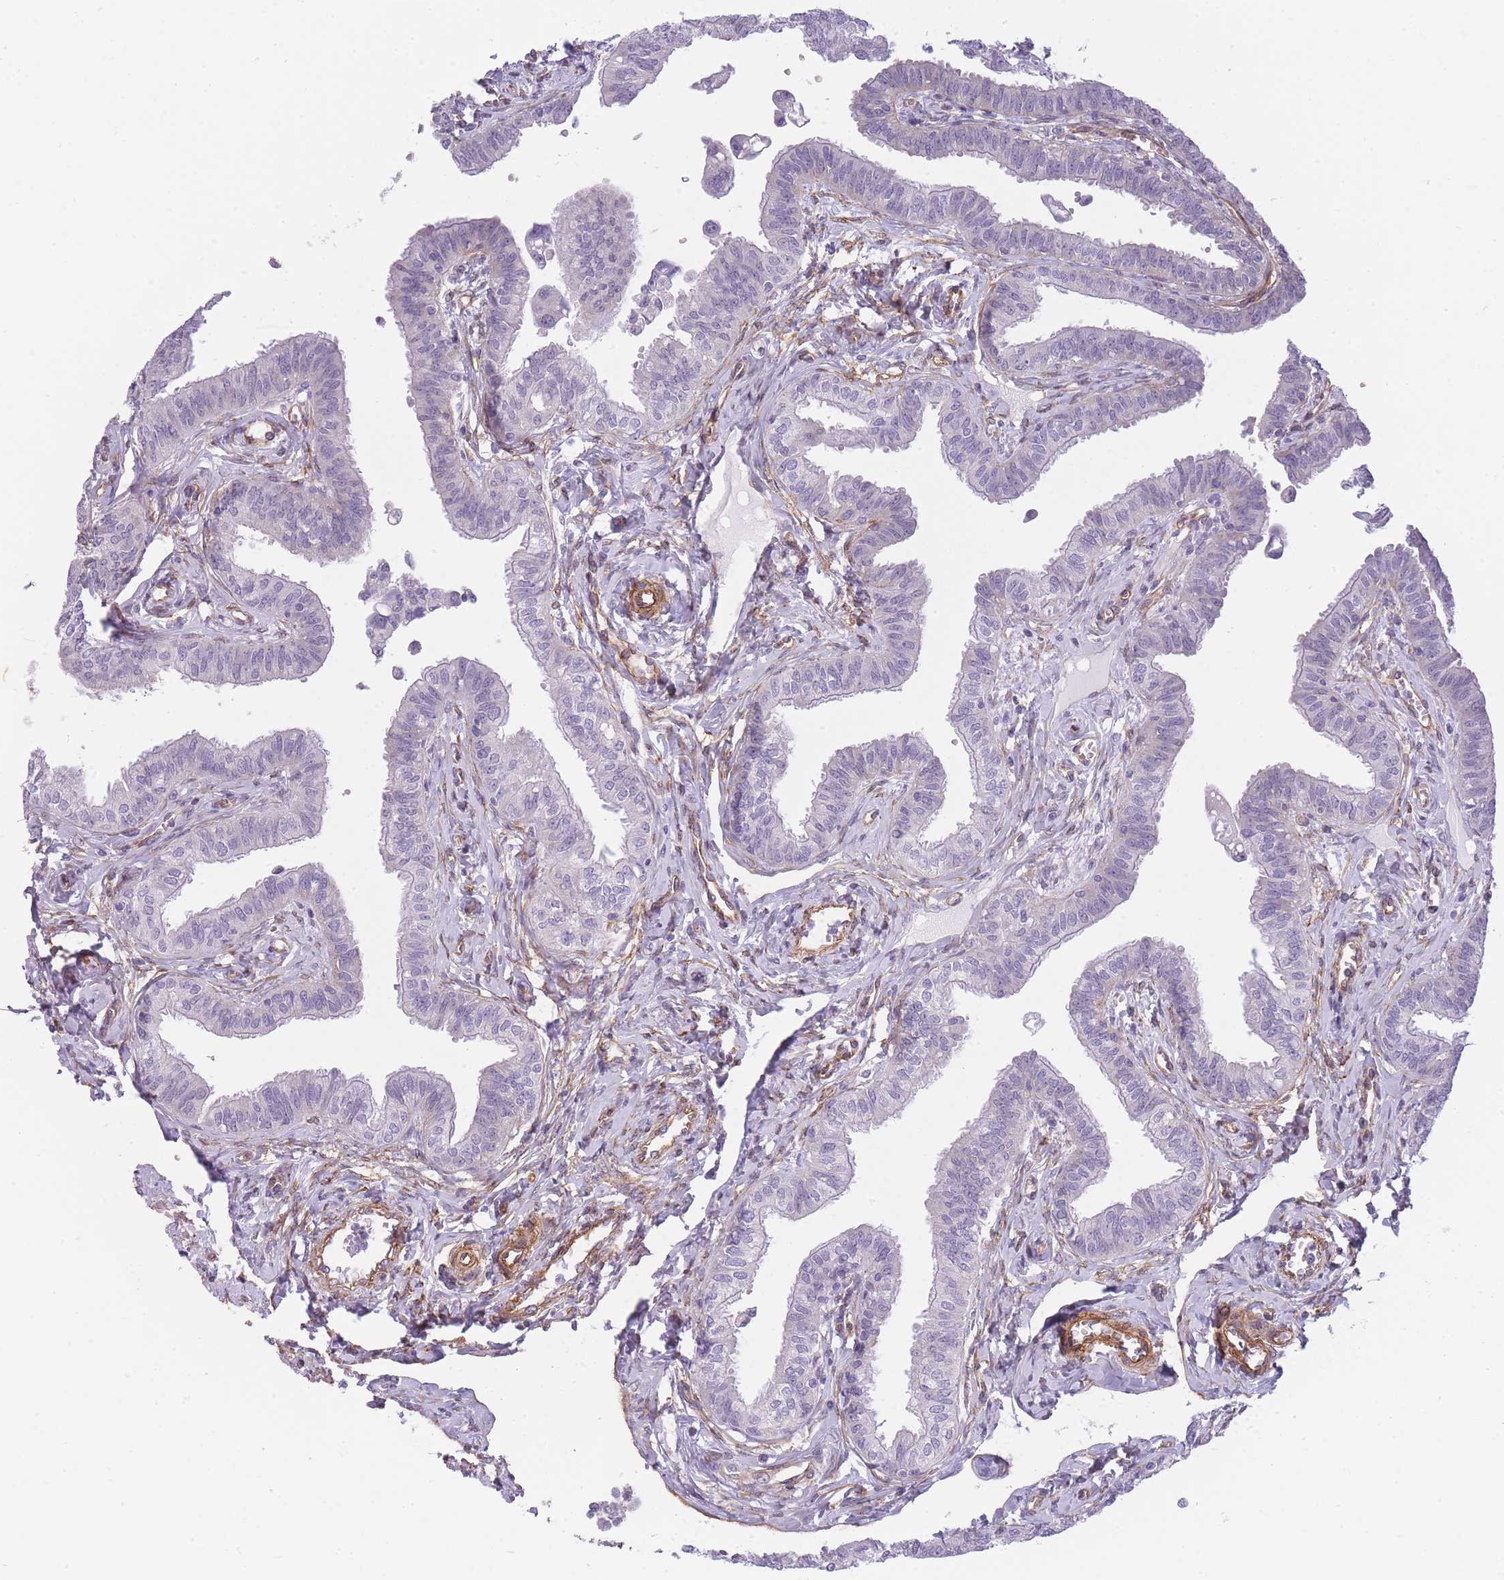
{"staining": {"intensity": "negative", "quantity": "none", "location": "none"}, "tissue": "fallopian tube", "cell_type": "Glandular cells", "image_type": "normal", "snomed": [{"axis": "morphology", "description": "Normal tissue, NOS"}, {"axis": "morphology", "description": "Carcinoma, NOS"}, {"axis": "topography", "description": "Fallopian tube"}, {"axis": "topography", "description": "Ovary"}], "caption": "This is a micrograph of IHC staining of normal fallopian tube, which shows no staining in glandular cells.", "gene": "OR6B2", "patient": {"sex": "female", "age": 59}}